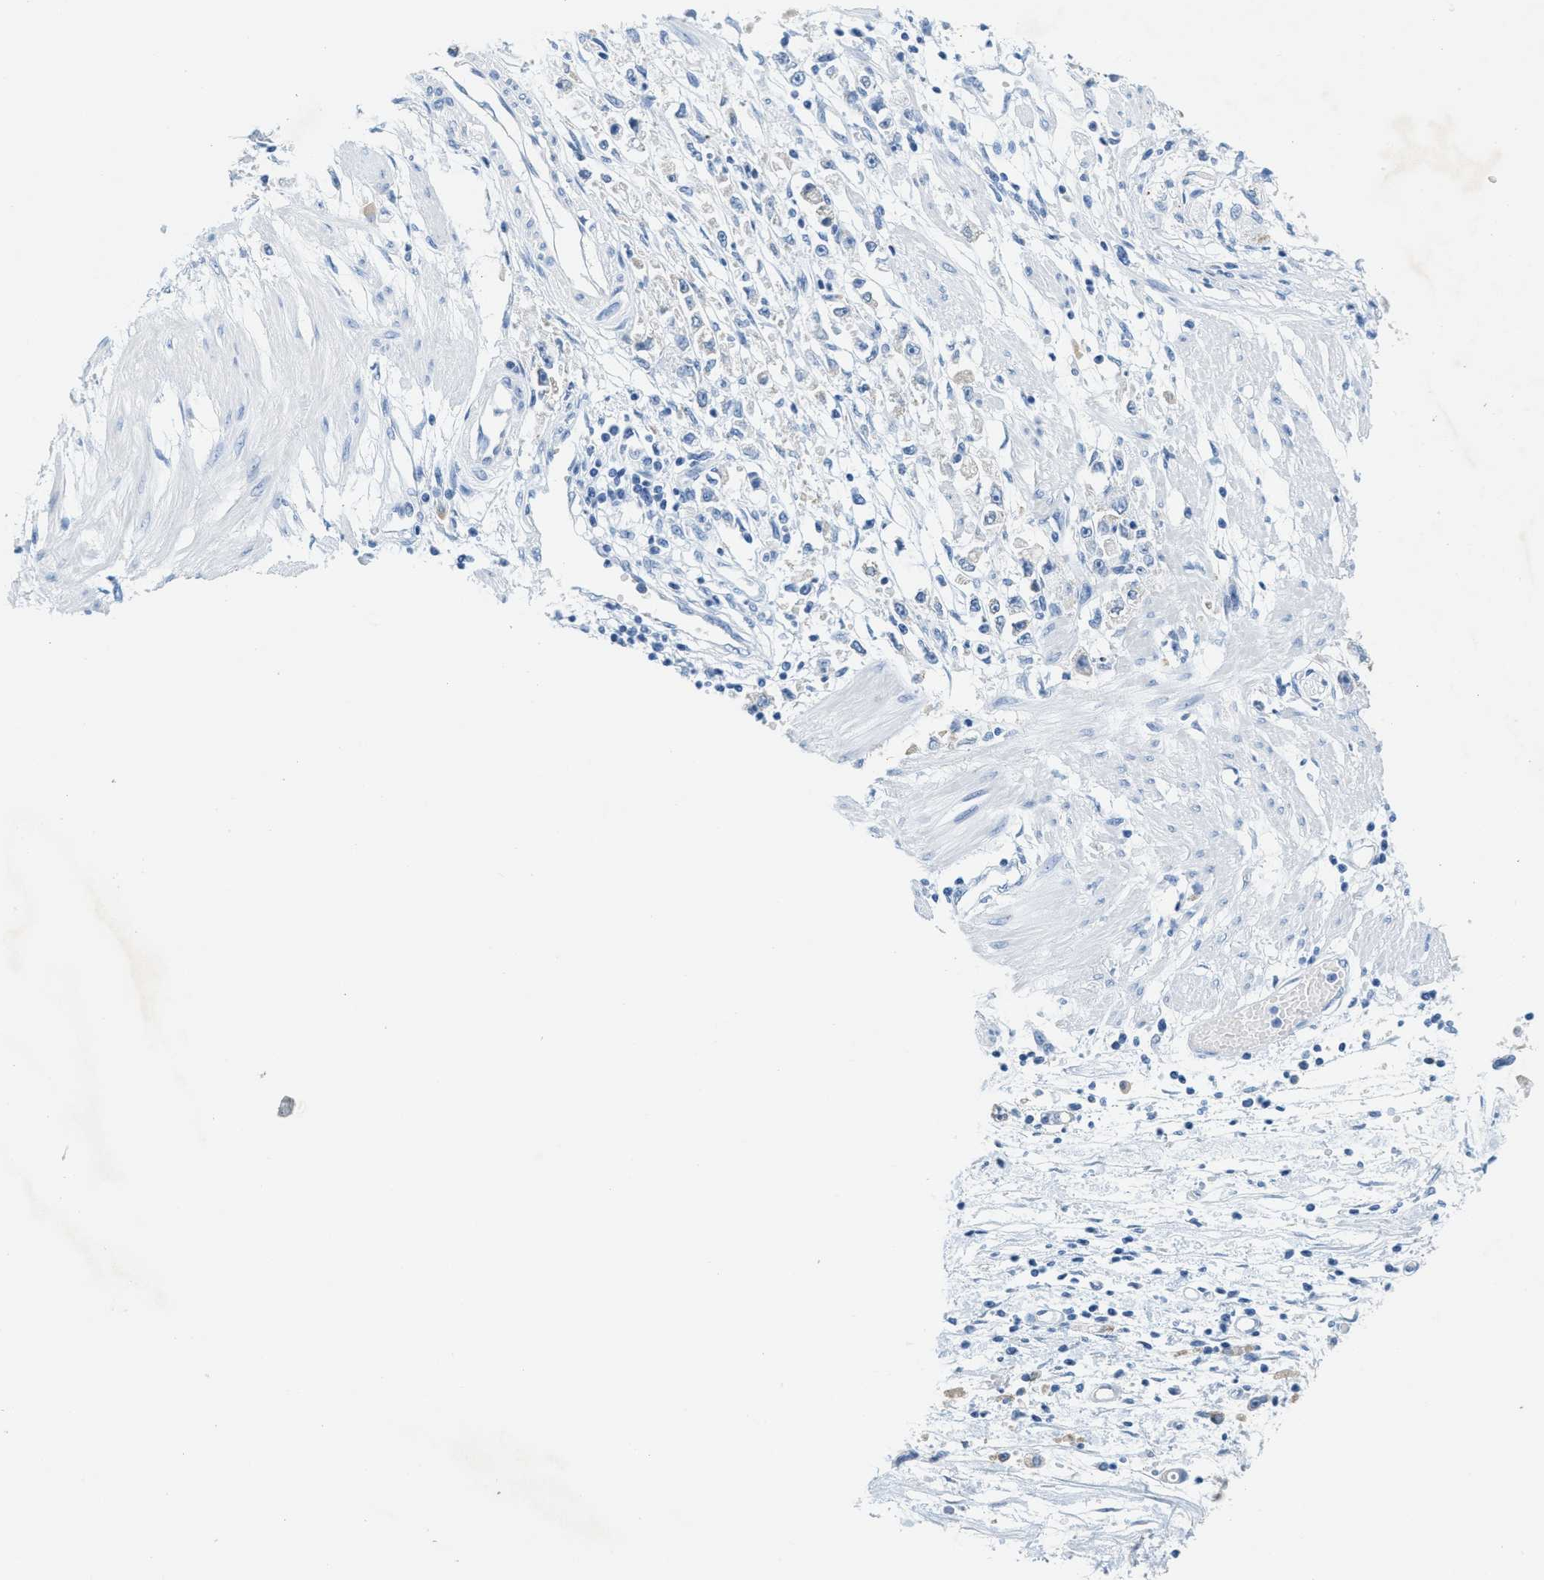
{"staining": {"intensity": "negative", "quantity": "none", "location": "none"}, "tissue": "stomach cancer", "cell_type": "Tumor cells", "image_type": "cancer", "snomed": [{"axis": "morphology", "description": "Adenocarcinoma, NOS"}, {"axis": "topography", "description": "Stomach"}], "caption": "High magnification brightfield microscopy of stomach cancer stained with DAB (3,3'-diaminobenzidine) (brown) and counterstained with hematoxylin (blue): tumor cells show no significant positivity.", "gene": "GPM6A", "patient": {"sex": "female", "age": 59}}